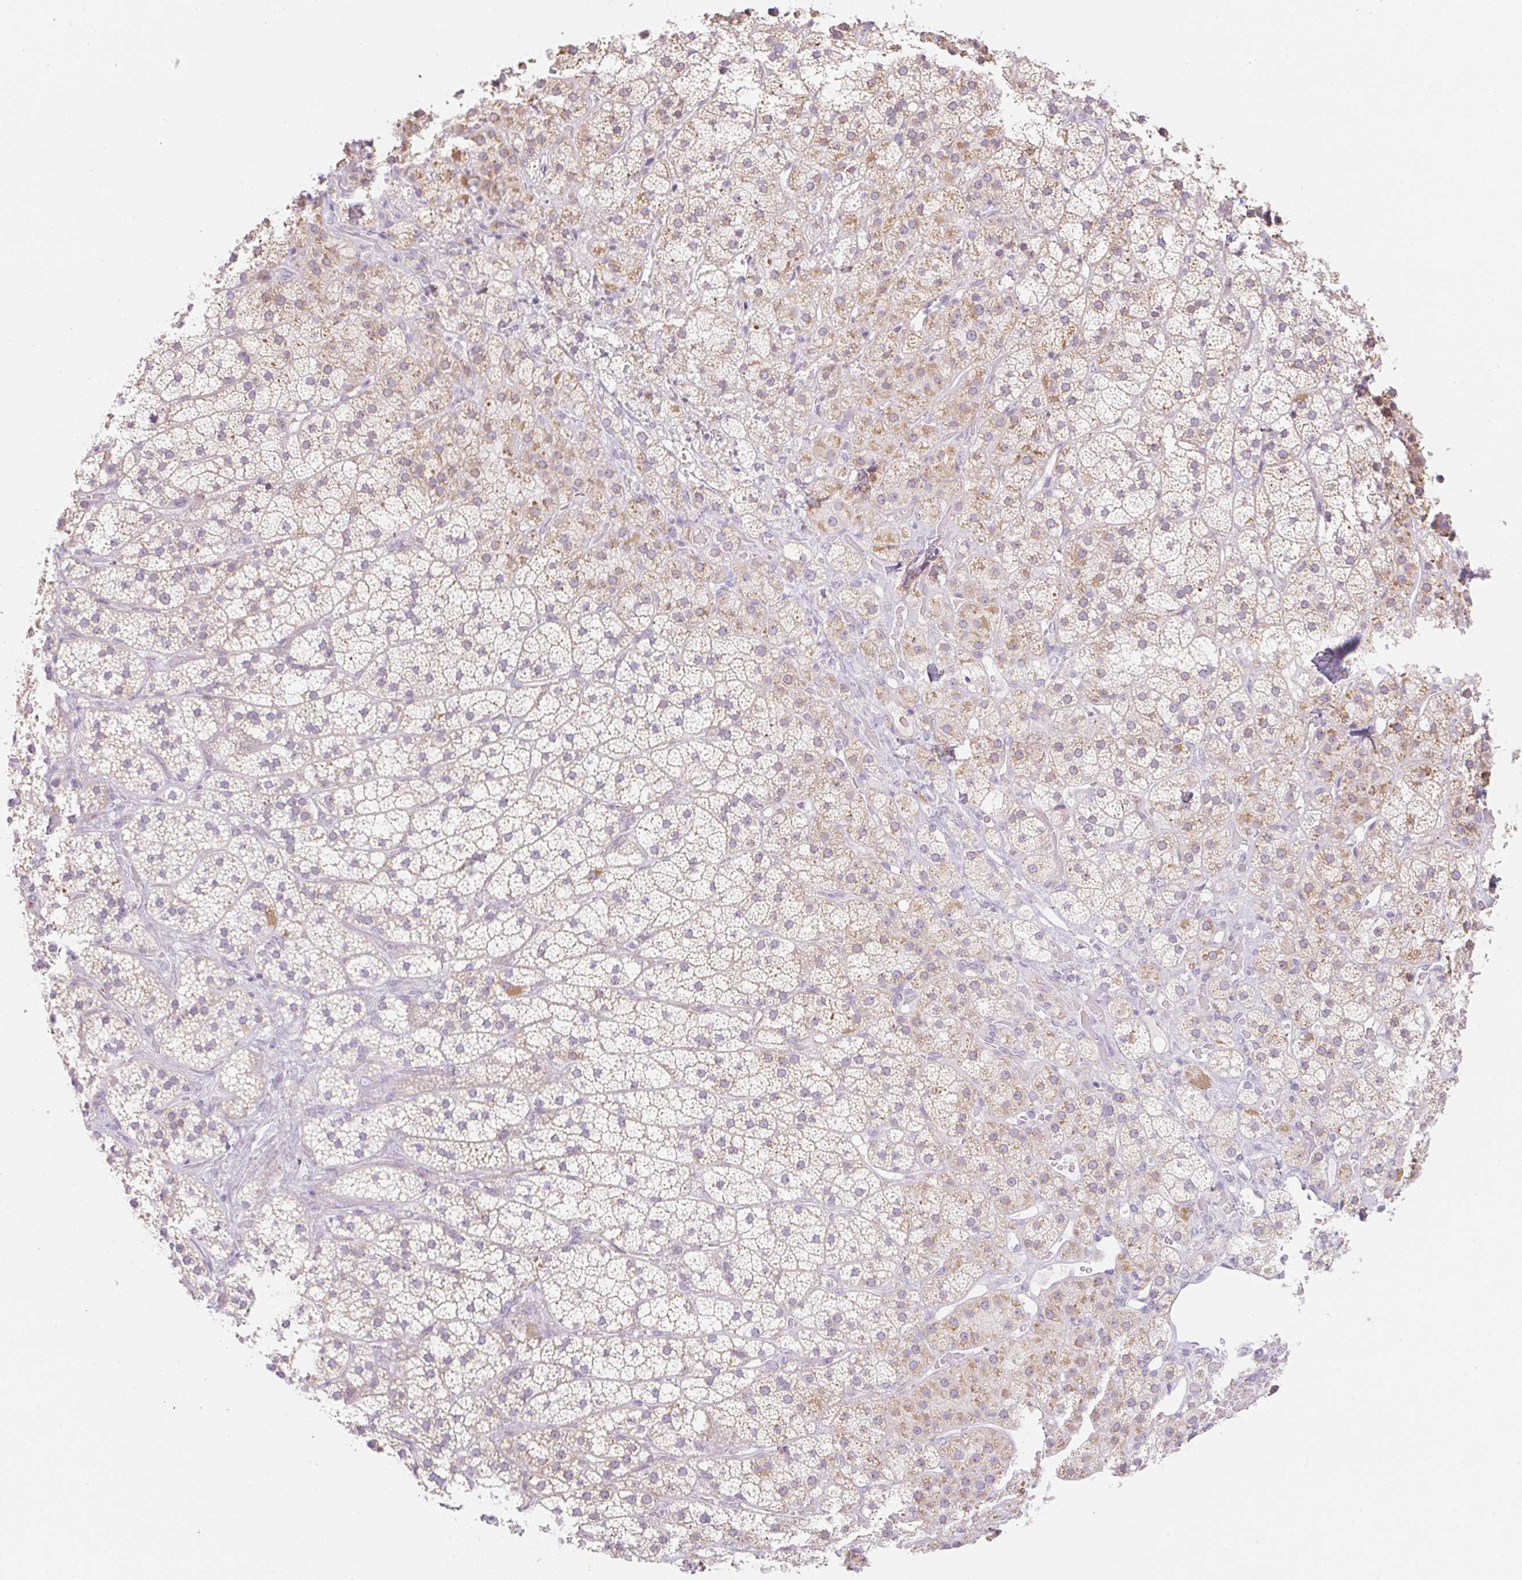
{"staining": {"intensity": "moderate", "quantity": "25%-75%", "location": "cytoplasmic/membranous"}, "tissue": "adrenal gland", "cell_type": "Glandular cells", "image_type": "normal", "snomed": [{"axis": "morphology", "description": "Normal tissue, NOS"}, {"axis": "topography", "description": "Adrenal gland"}], "caption": "Adrenal gland stained with immunohistochemistry (IHC) shows moderate cytoplasmic/membranous expression in about 25%-75% of glandular cells.", "gene": "CASKIN1", "patient": {"sex": "male", "age": 57}}